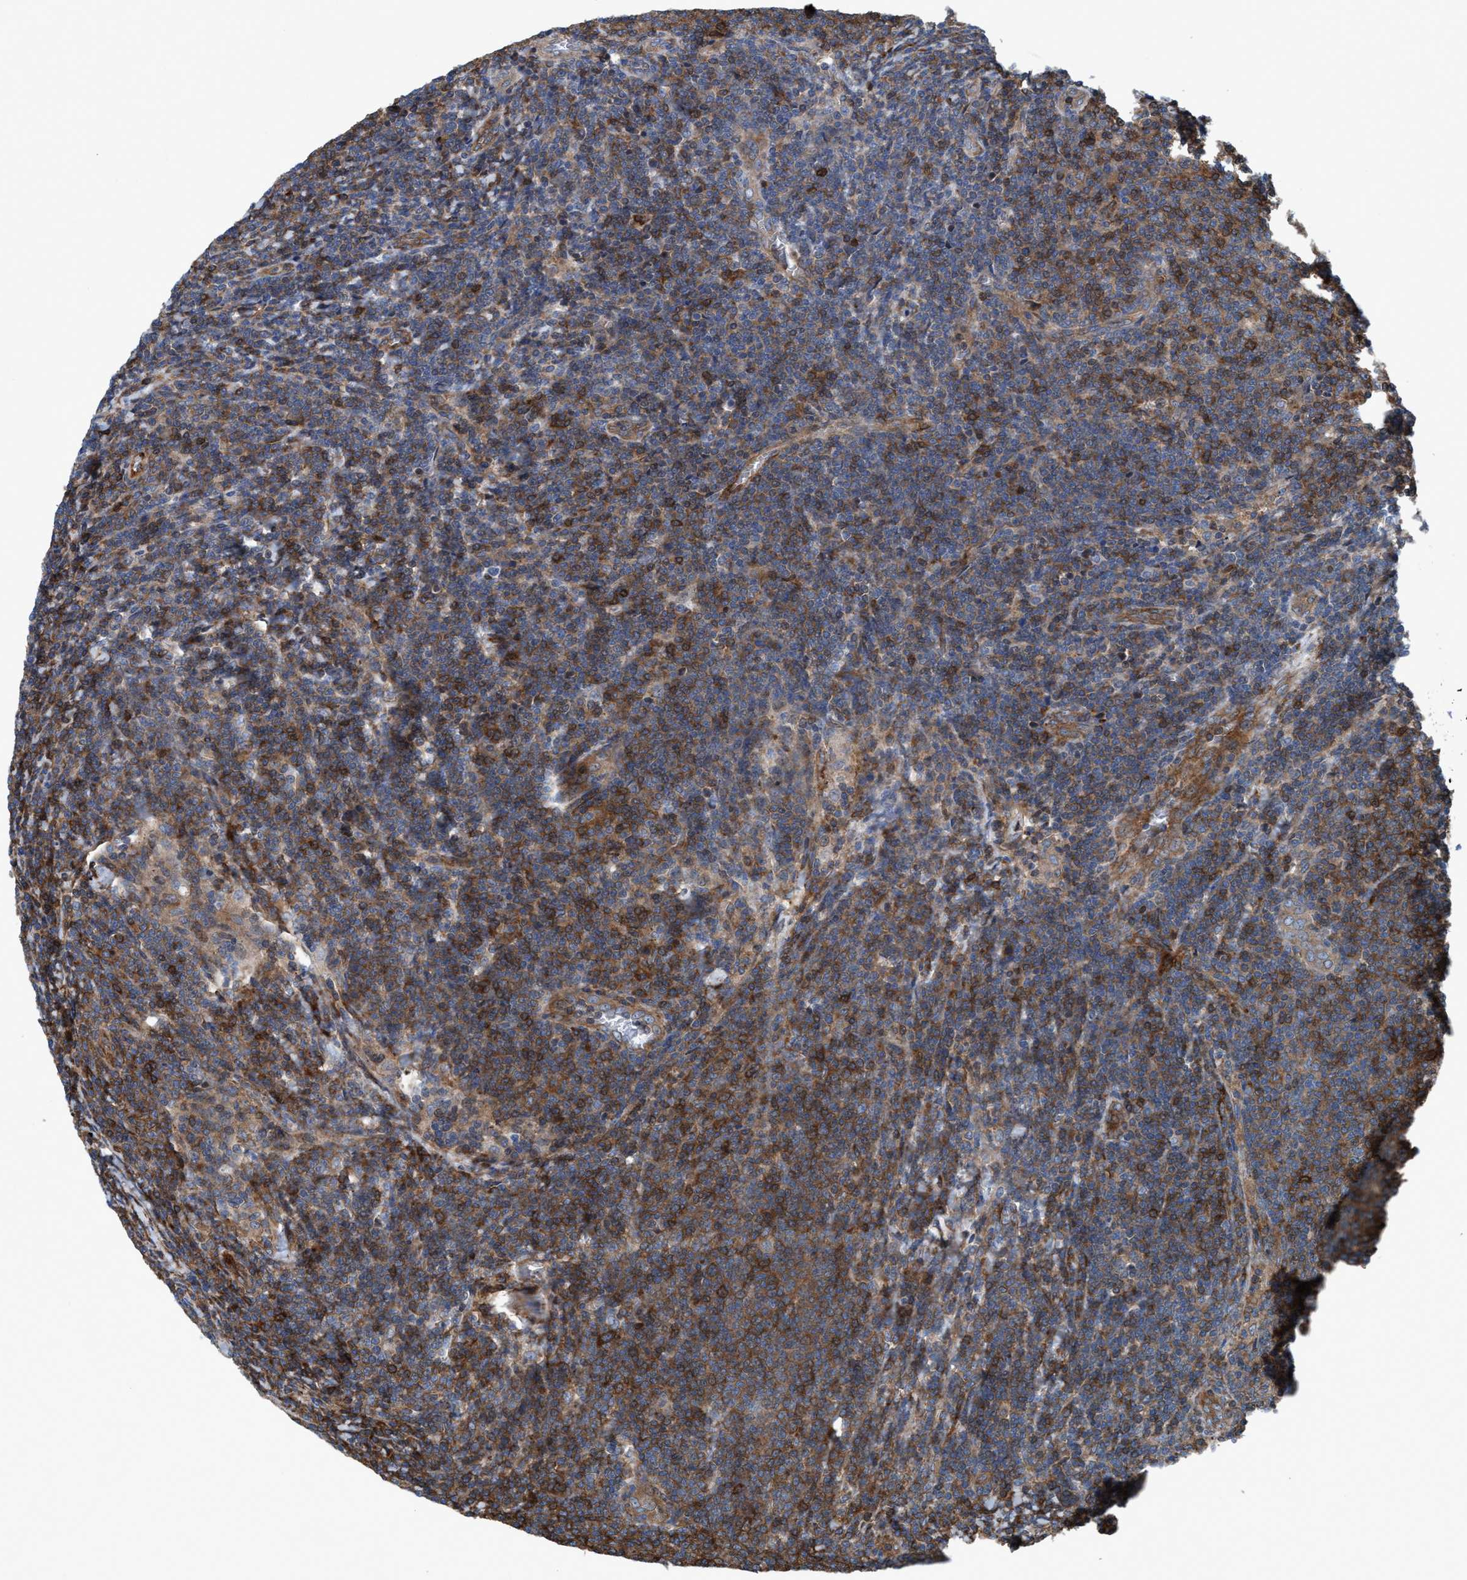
{"staining": {"intensity": "moderate", "quantity": ">75%", "location": "cytoplasmic/membranous"}, "tissue": "lymphoma", "cell_type": "Tumor cells", "image_type": "cancer", "snomed": [{"axis": "morphology", "description": "Malignant lymphoma, non-Hodgkin's type, Low grade"}, {"axis": "topography", "description": "Lymph node"}], "caption": "Approximately >75% of tumor cells in low-grade malignant lymphoma, non-Hodgkin's type exhibit moderate cytoplasmic/membranous protein expression as visualized by brown immunohistochemical staining.", "gene": "NMT1", "patient": {"sex": "male", "age": 66}}